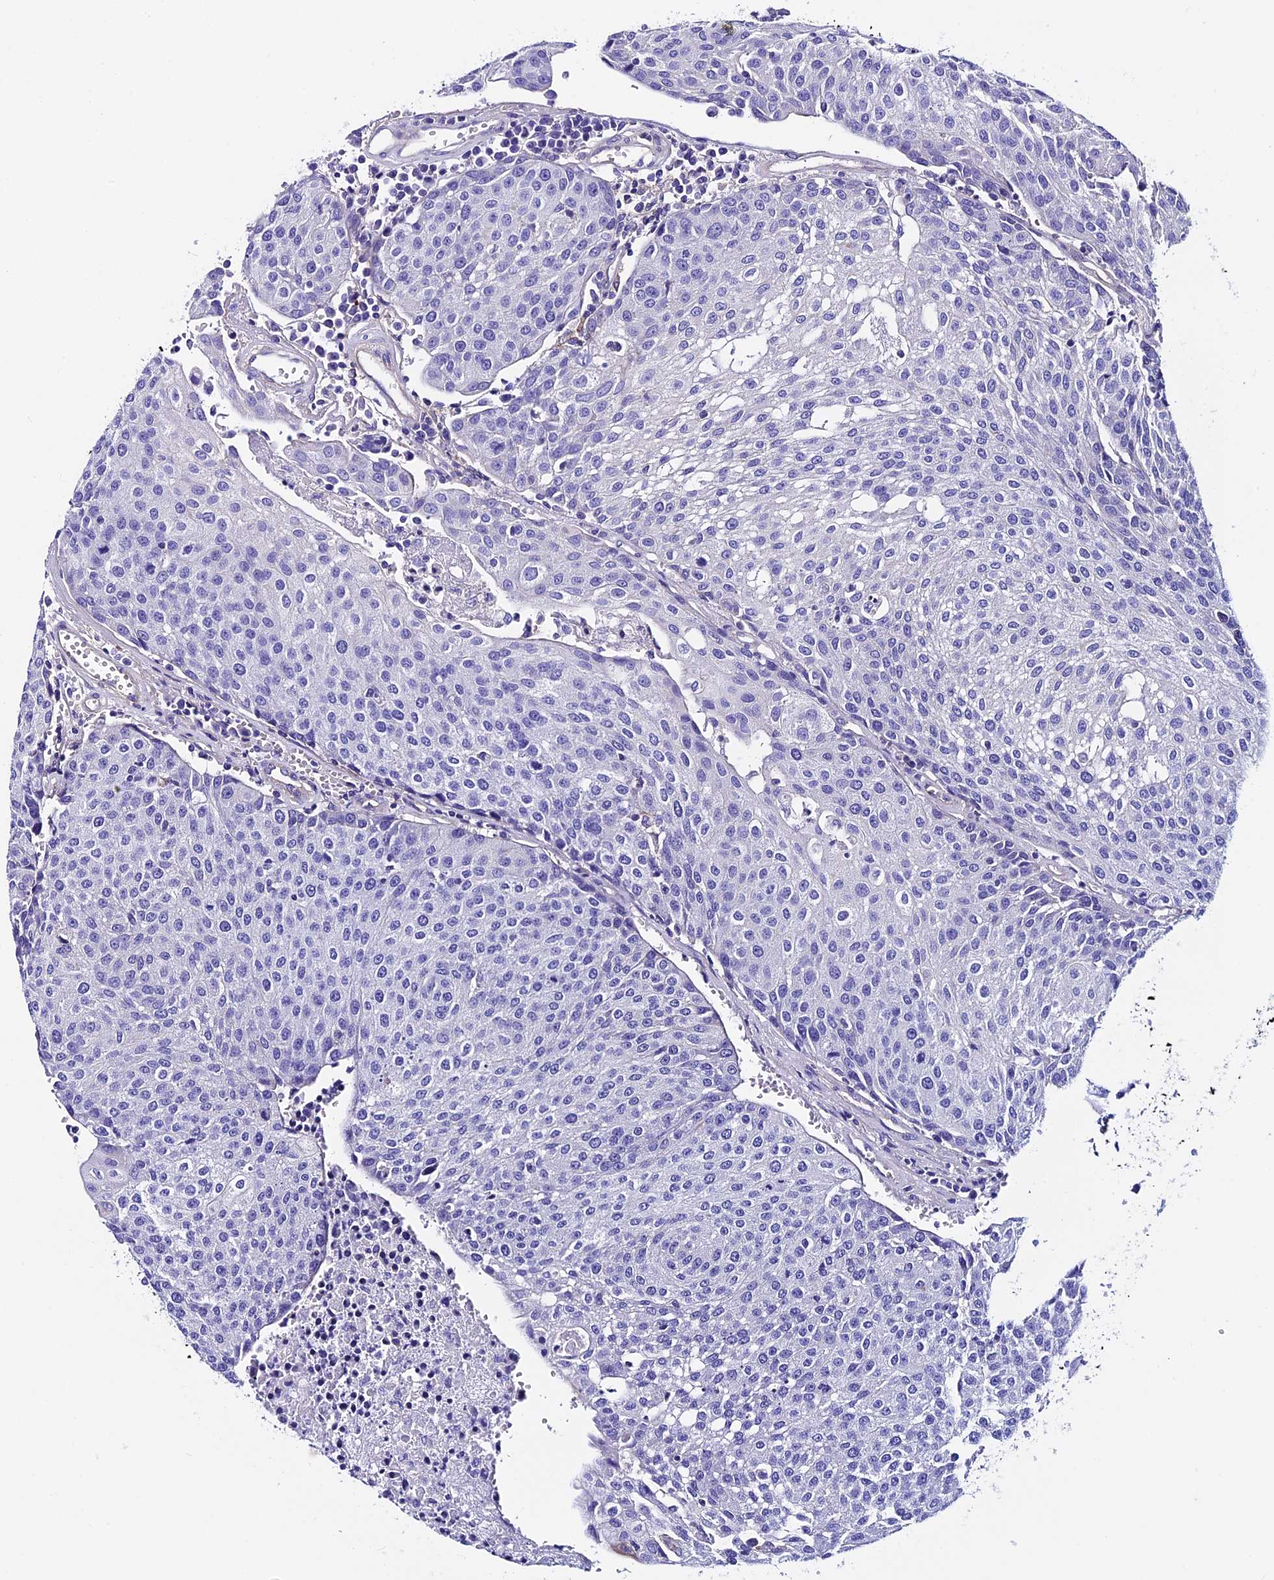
{"staining": {"intensity": "negative", "quantity": "none", "location": "none"}, "tissue": "urothelial cancer", "cell_type": "Tumor cells", "image_type": "cancer", "snomed": [{"axis": "morphology", "description": "Urothelial carcinoma, High grade"}, {"axis": "topography", "description": "Urinary bladder"}], "caption": "Tumor cells show no significant expression in high-grade urothelial carcinoma.", "gene": "EVA1B", "patient": {"sex": "female", "age": 85}}